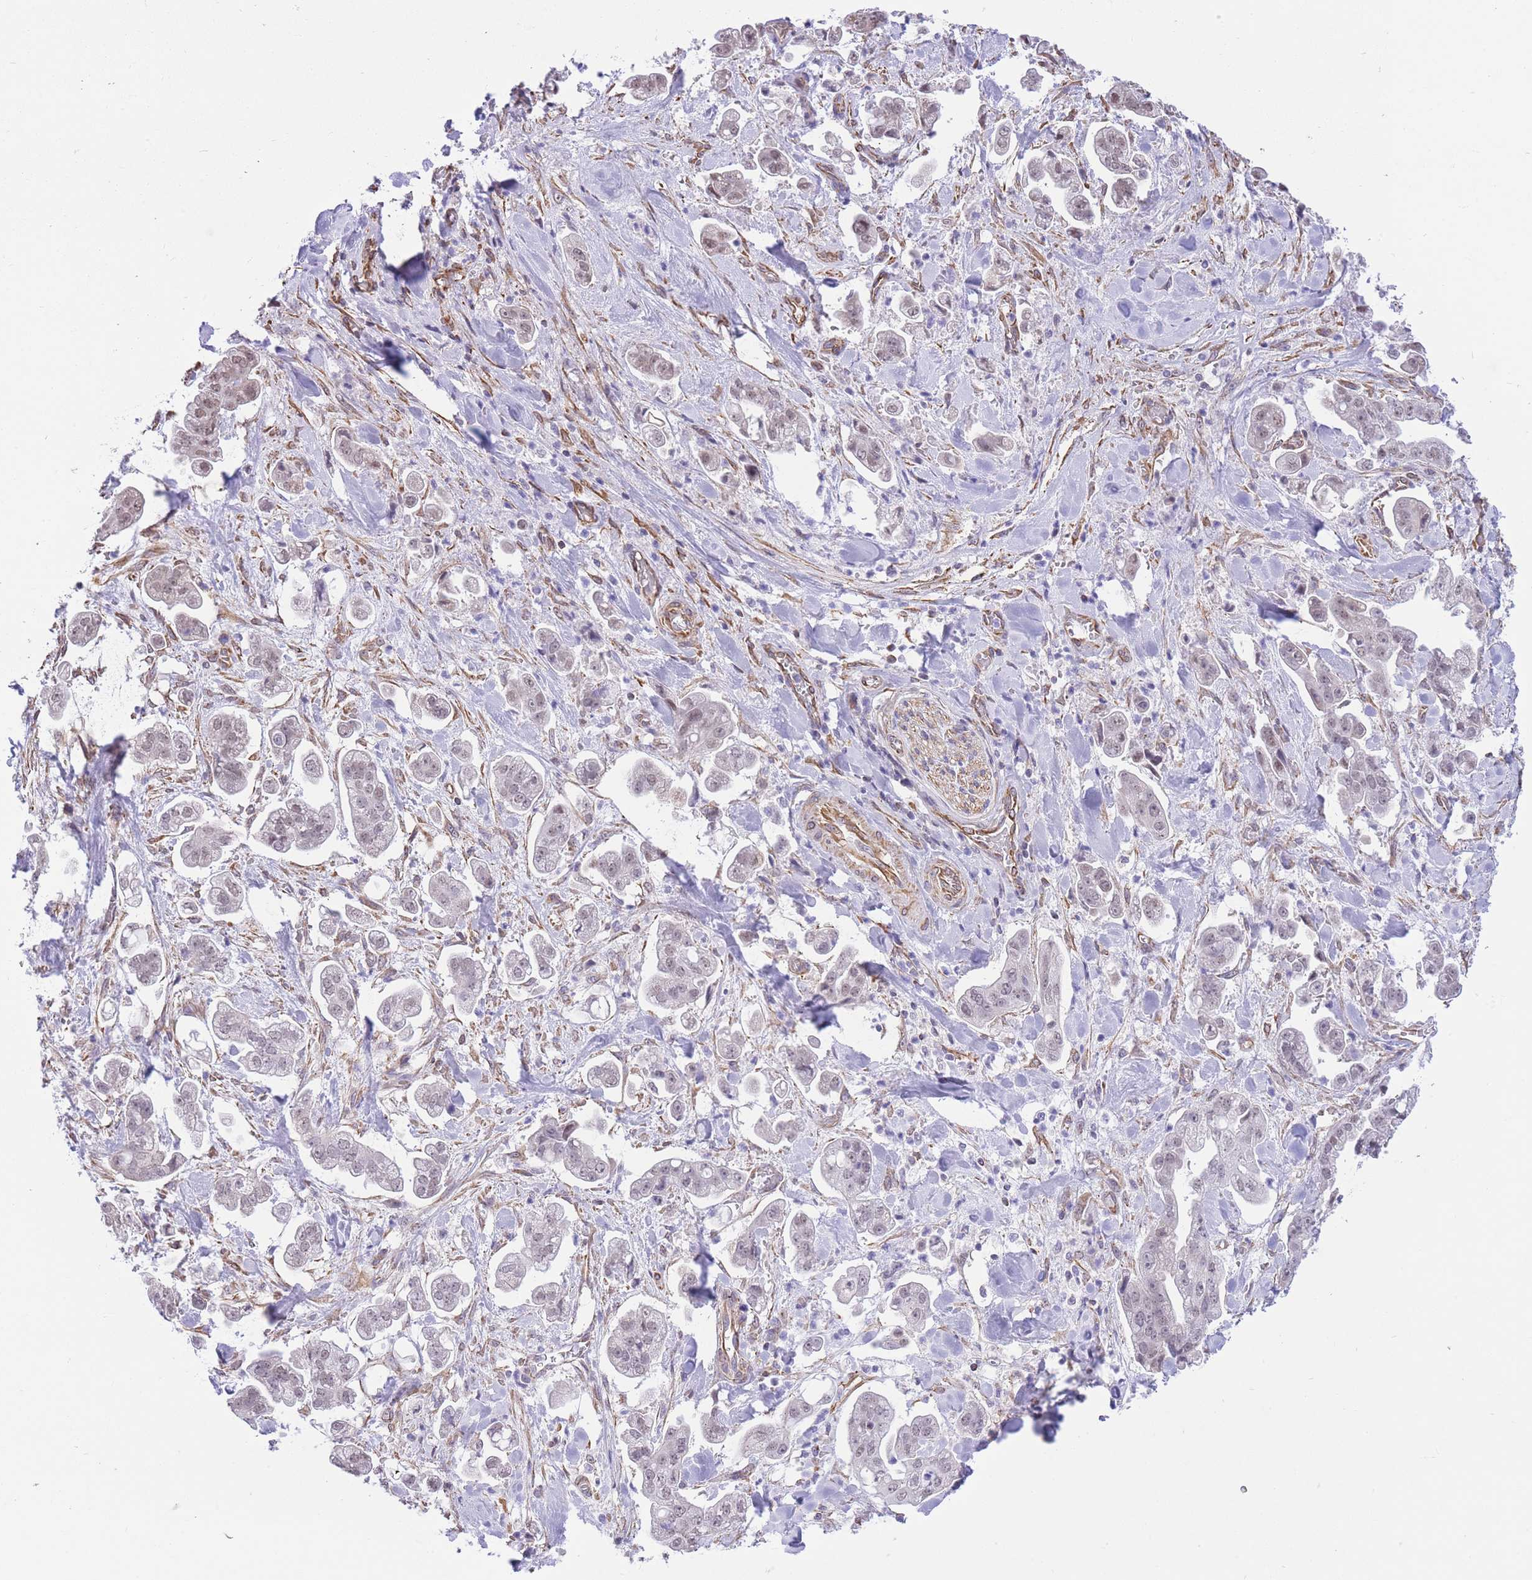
{"staining": {"intensity": "negative", "quantity": "none", "location": "none"}, "tissue": "stomach cancer", "cell_type": "Tumor cells", "image_type": "cancer", "snomed": [{"axis": "morphology", "description": "Adenocarcinoma, NOS"}, {"axis": "topography", "description": "Stomach"}], "caption": "This is an IHC photomicrograph of stomach cancer (adenocarcinoma). There is no expression in tumor cells.", "gene": "PSG8", "patient": {"sex": "male", "age": 62}}